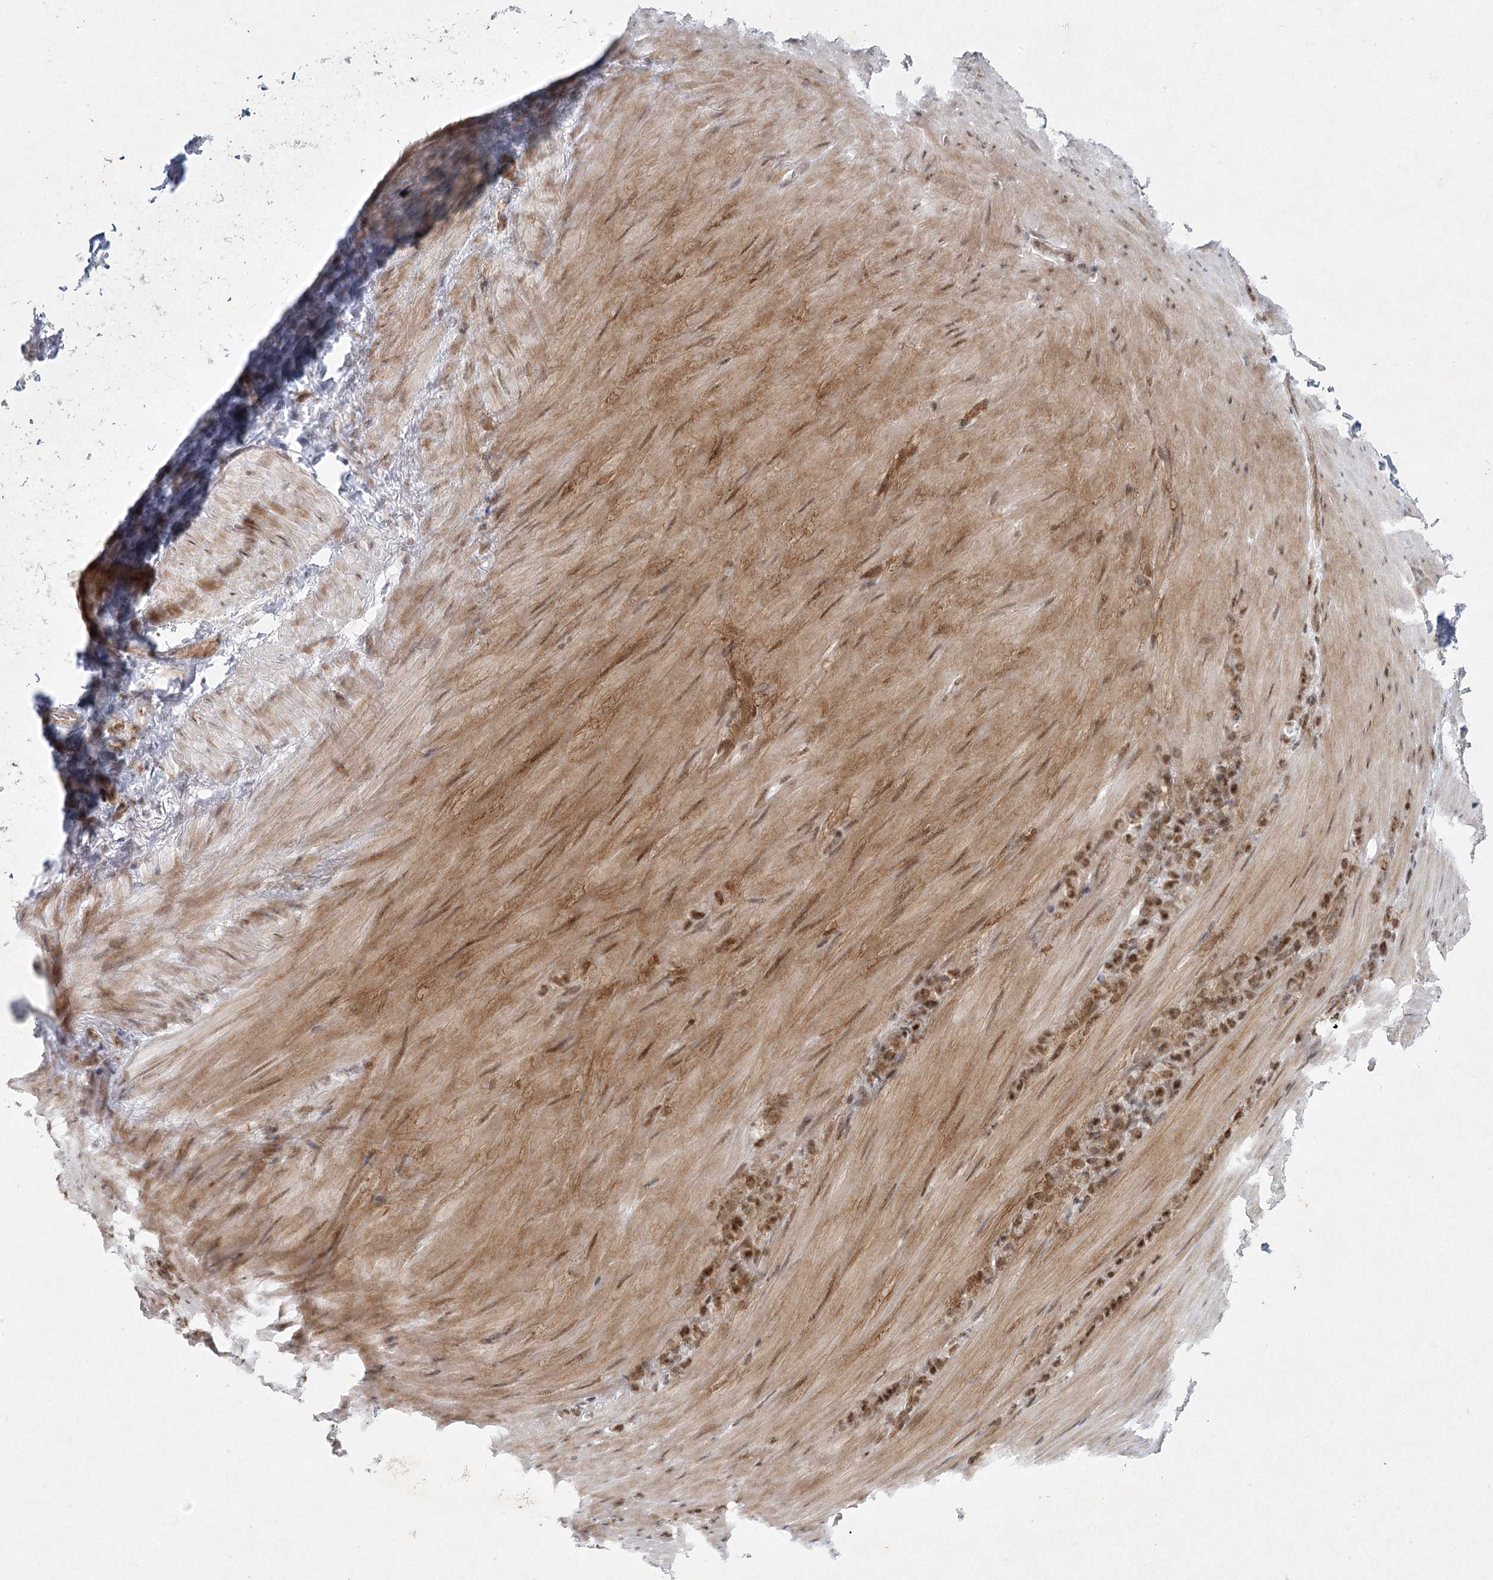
{"staining": {"intensity": "strong", "quantity": ">75%", "location": "cytoplasmic/membranous,nuclear"}, "tissue": "stomach cancer", "cell_type": "Tumor cells", "image_type": "cancer", "snomed": [{"axis": "morphology", "description": "Normal tissue, NOS"}, {"axis": "morphology", "description": "Adenocarcinoma, NOS"}, {"axis": "topography", "description": "Stomach"}], "caption": "Immunohistochemical staining of adenocarcinoma (stomach) reveals high levels of strong cytoplasmic/membranous and nuclear protein positivity in approximately >75% of tumor cells. (IHC, brightfield microscopy, high magnification).", "gene": "U2SURP", "patient": {"sex": "male", "age": 82}}